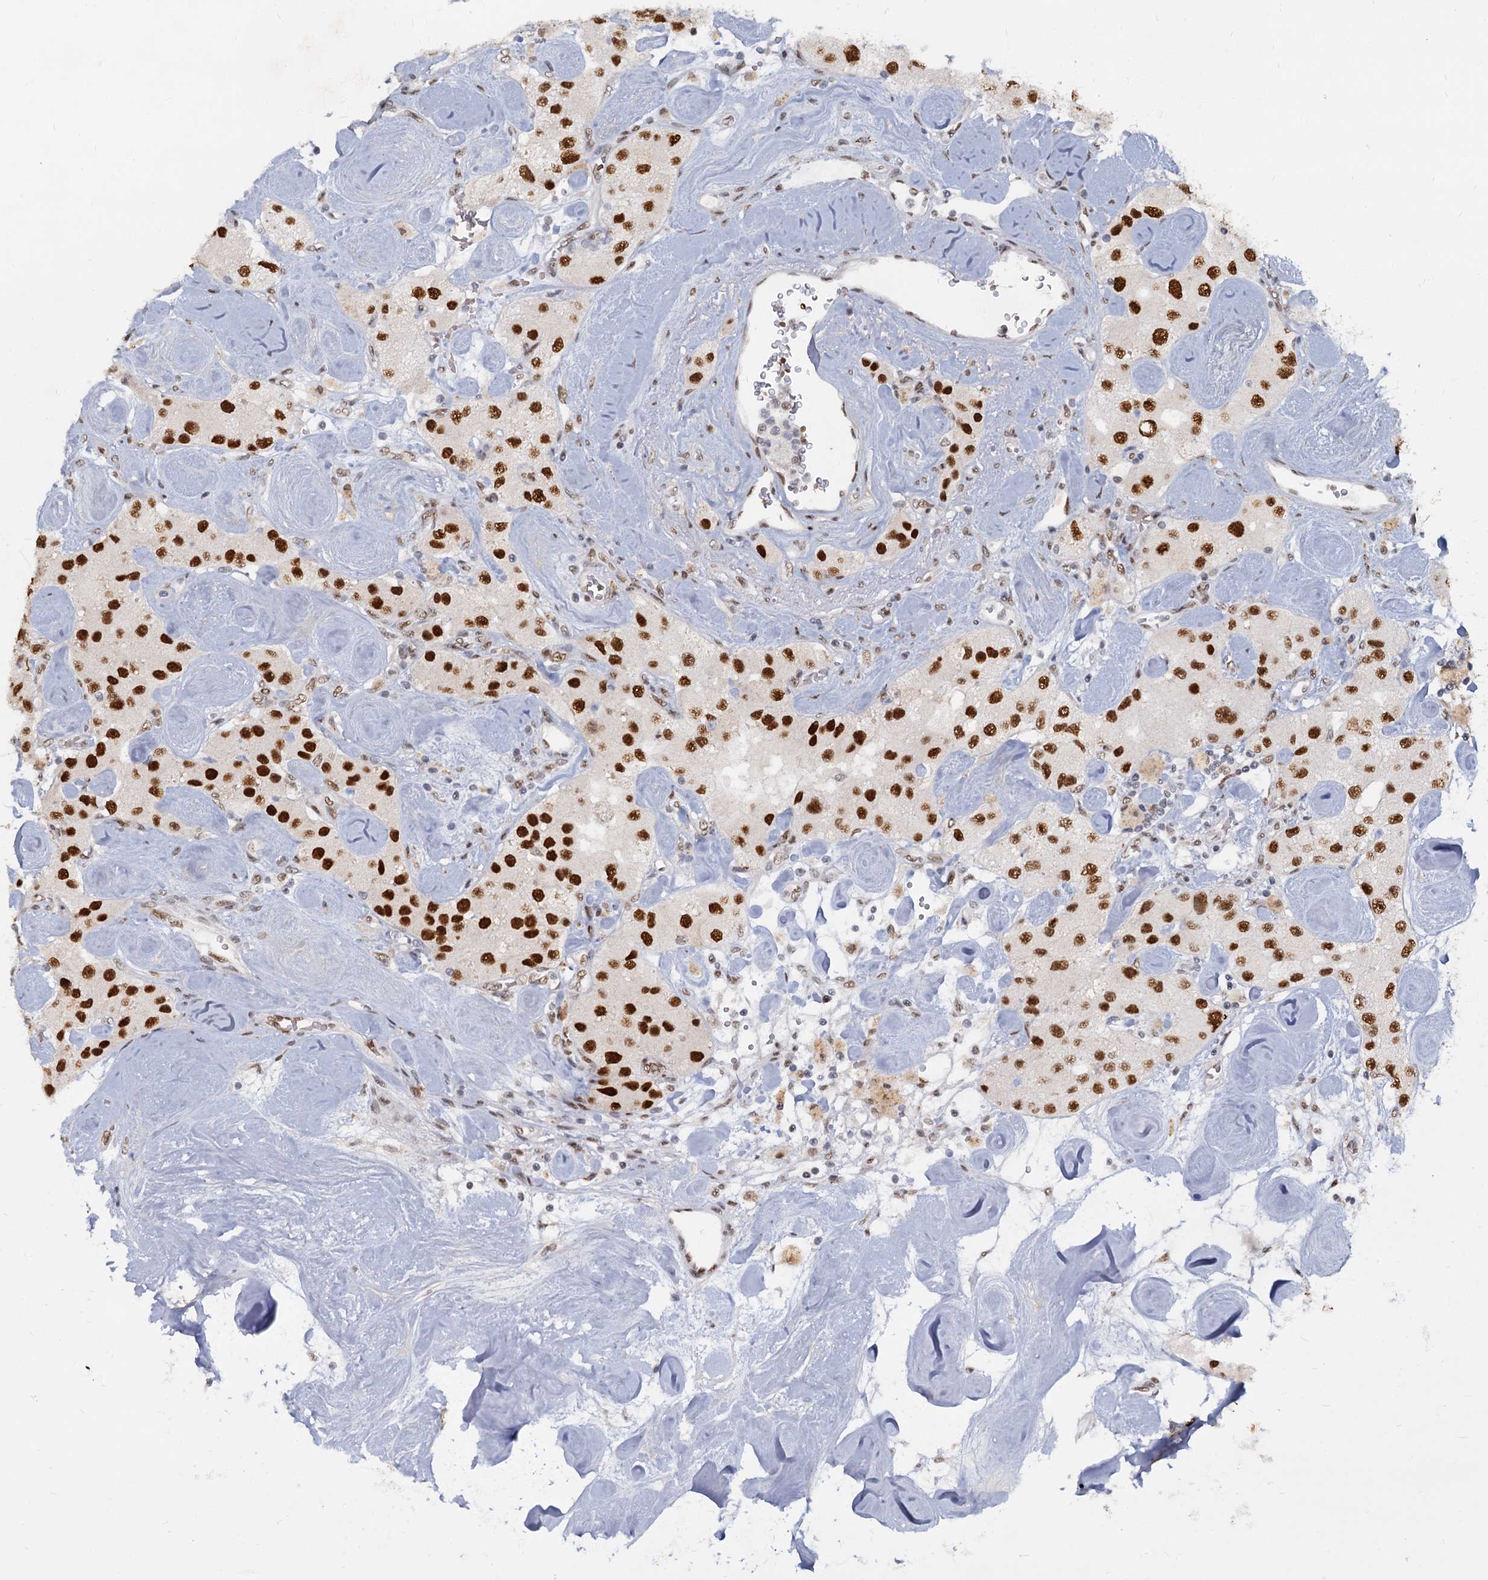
{"staining": {"intensity": "strong", "quantity": ">75%", "location": "nuclear"}, "tissue": "carcinoid", "cell_type": "Tumor cells", "image_type": "cancer", "snomed": [{"axis": "morphology", "description": "Carcinoid, malignant, NOS"}, {"axis": "topography", "description": "Pancreas"}], "caption": "Immunohistochemical staining of carcinoid (malignant) shows high levels of strong nuclear protein staining in about >75% of tumor cells.", "gene": "RPRD1A", "patient": {"sex": "male", "age": 41}}